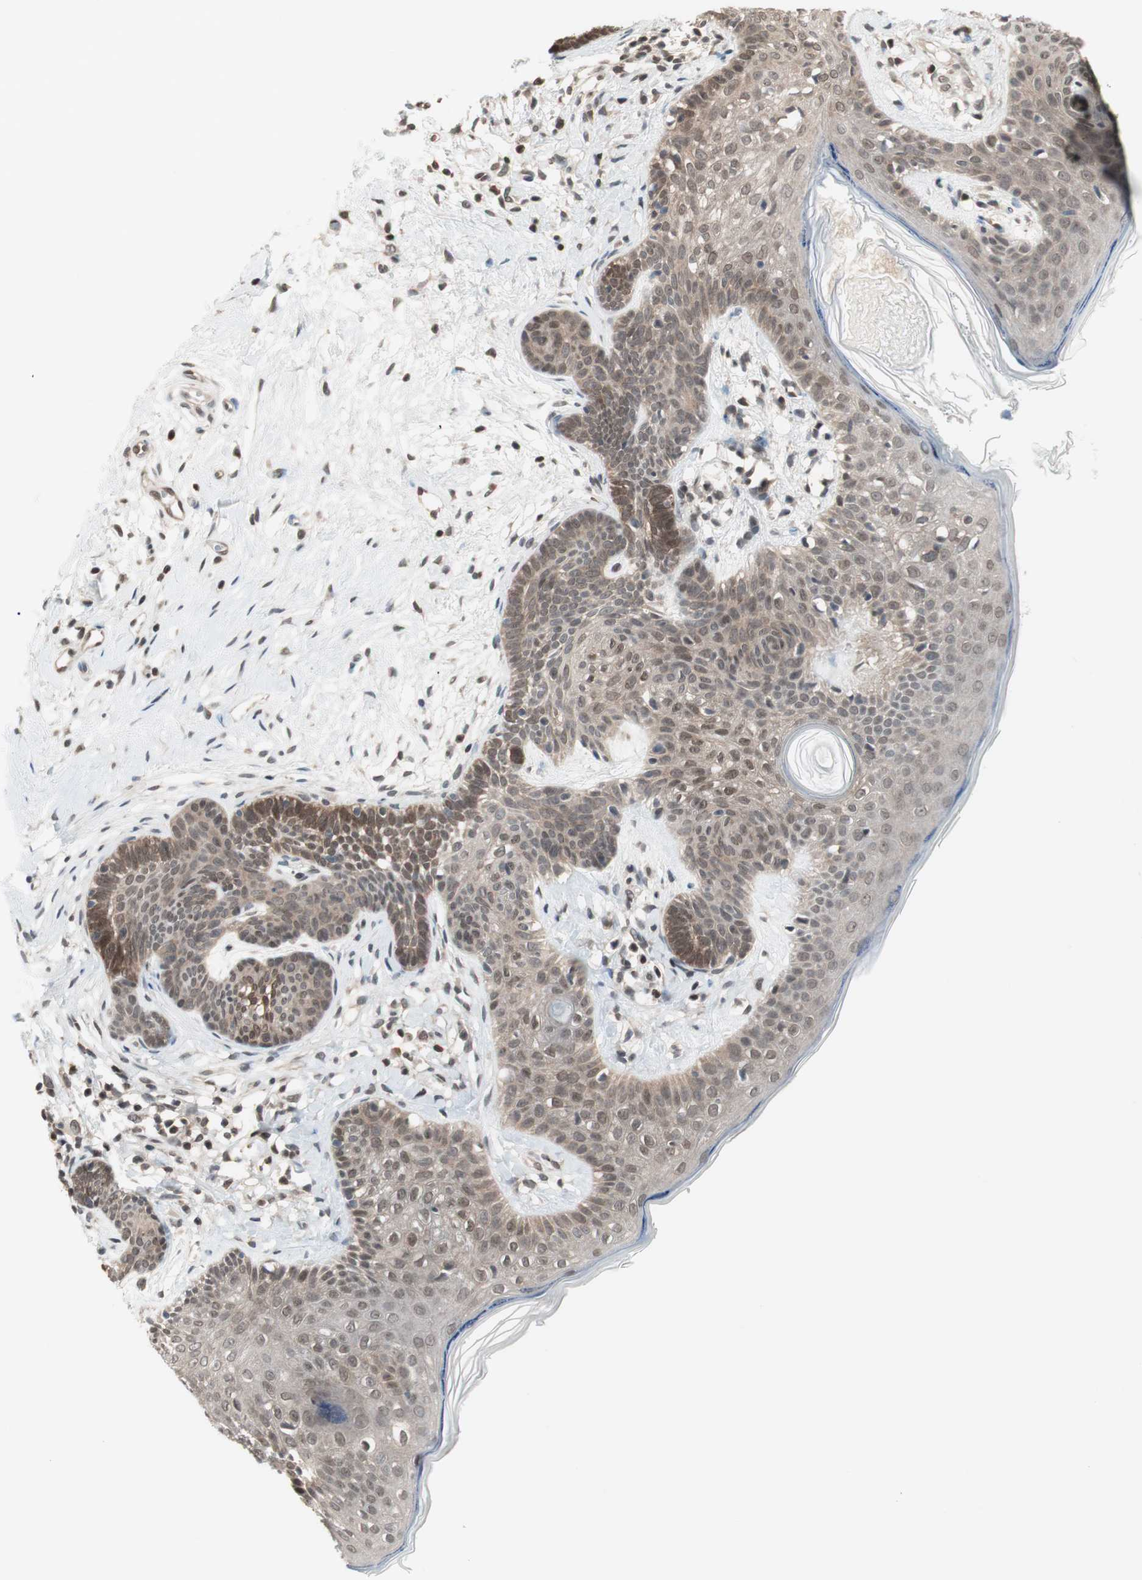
{"staining": {"intensity": "moderate", "quantity": ">75%", "location": "cytoplasmic/membranous"}, "tissue": "skin cancer", "cell_type": "Tumor cells", "image_type": "cancer", "snomed": [{"axis": "morphology", "description": "Developmental malformation"}, {"axis": "morphology", "description": "Basal cell carcinoma"}, {"axis": "topography", "description": "Skin"}], "caption": "The image reveals a brown stain indicating the presence of a protein in the cytoplasmic/membranous of tumor cells in skin cancer.", "gene": "UBE2I", "patient": {"sex": "female", "age": 62}}